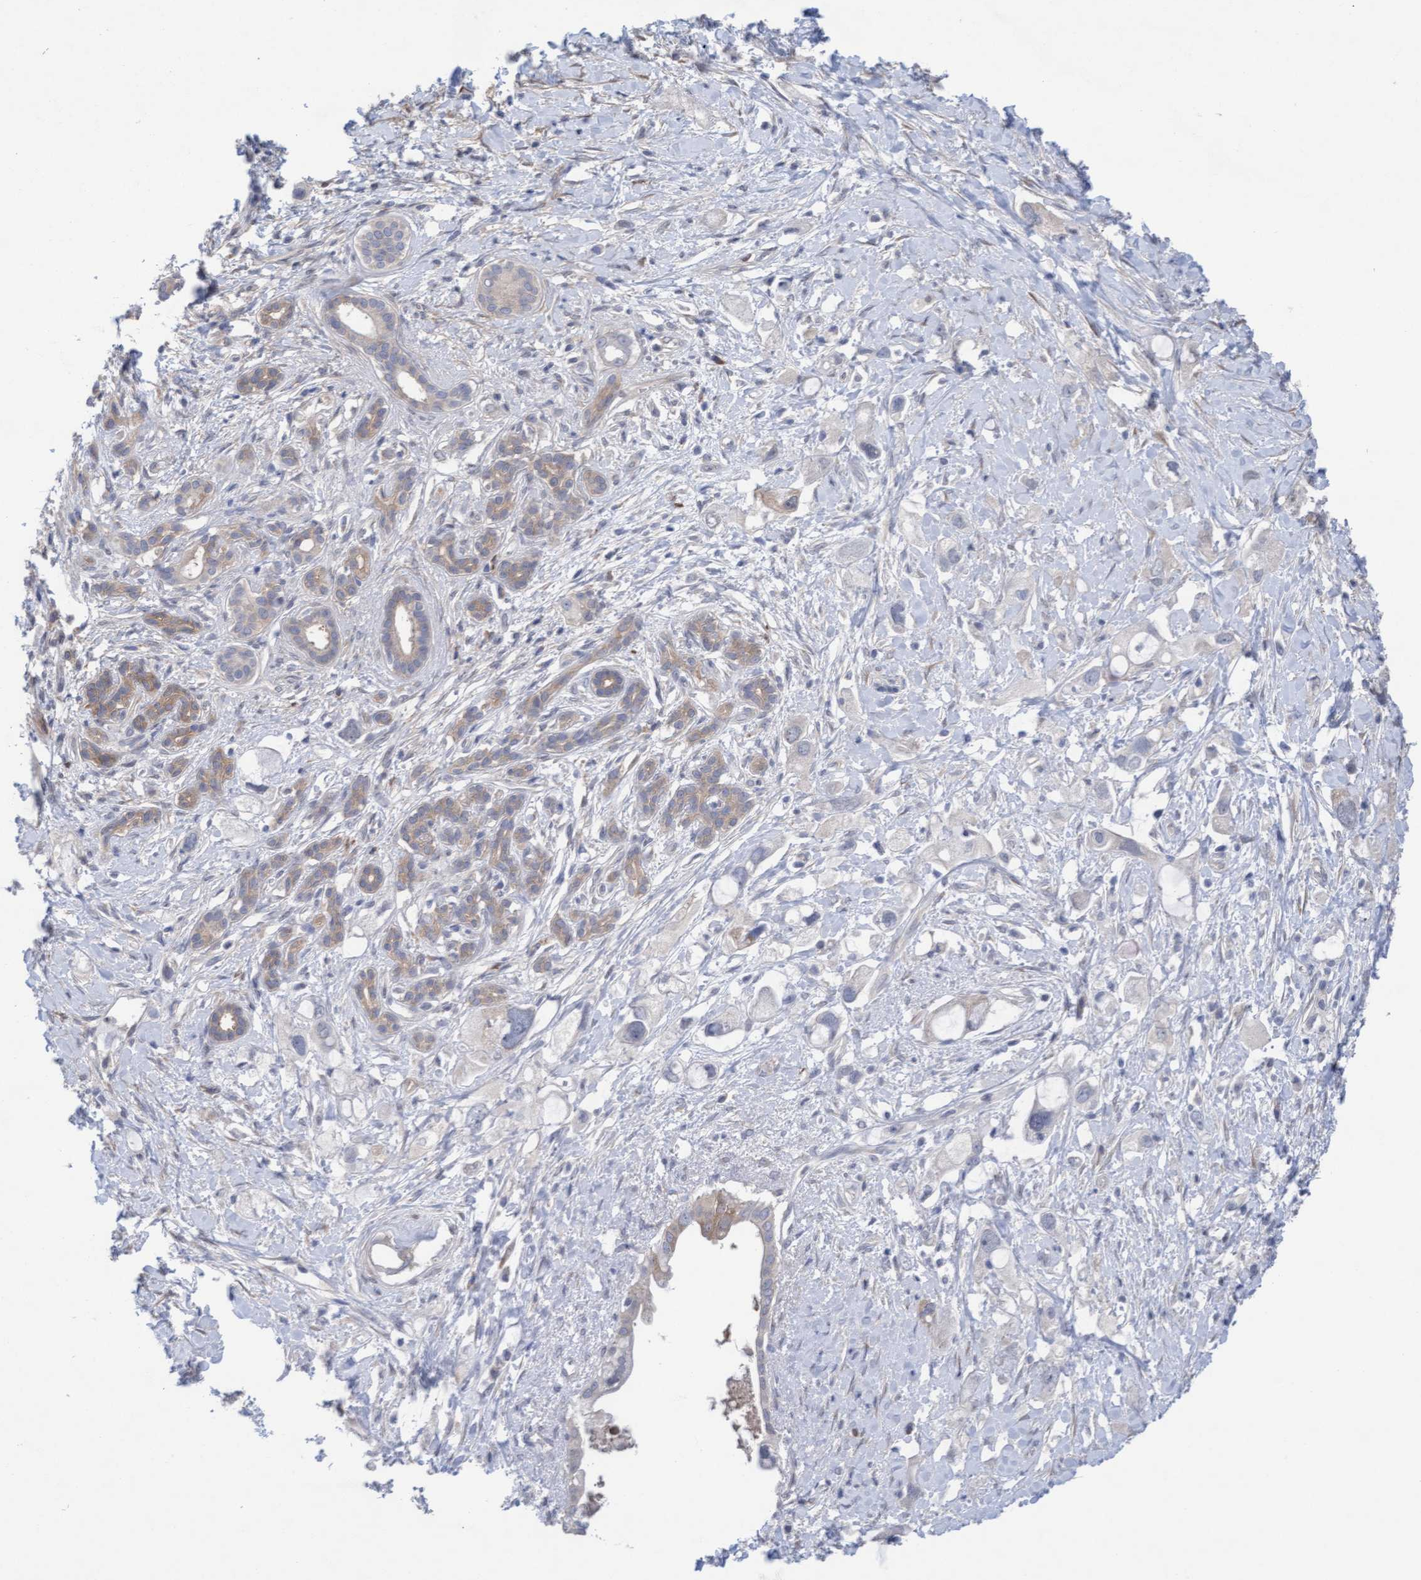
{"staining": {"intensity": "negative", "quantity": "none", "location": "none"}, "tissue": "pancreatic cancer", "cell_type": "Tumor cells", "image_type": "cancer", "snomed": [{"axis": "morphology", "description": "Adenocarcinoma, NOS"}, {"axis": "topography", "description": "Pancreas"}], "caption": "The image reveals no staining of tumor cells in pancreatic cancer. The staining was performed using DAB (3,3'-diaminobenzidine) to visualize the protein expression in brown, while the nuclei were stained in blue with hematoxylin (Magnification: 20x).", "gene": "PLCD1", "patient": {"sex": "female", "age": 56}}